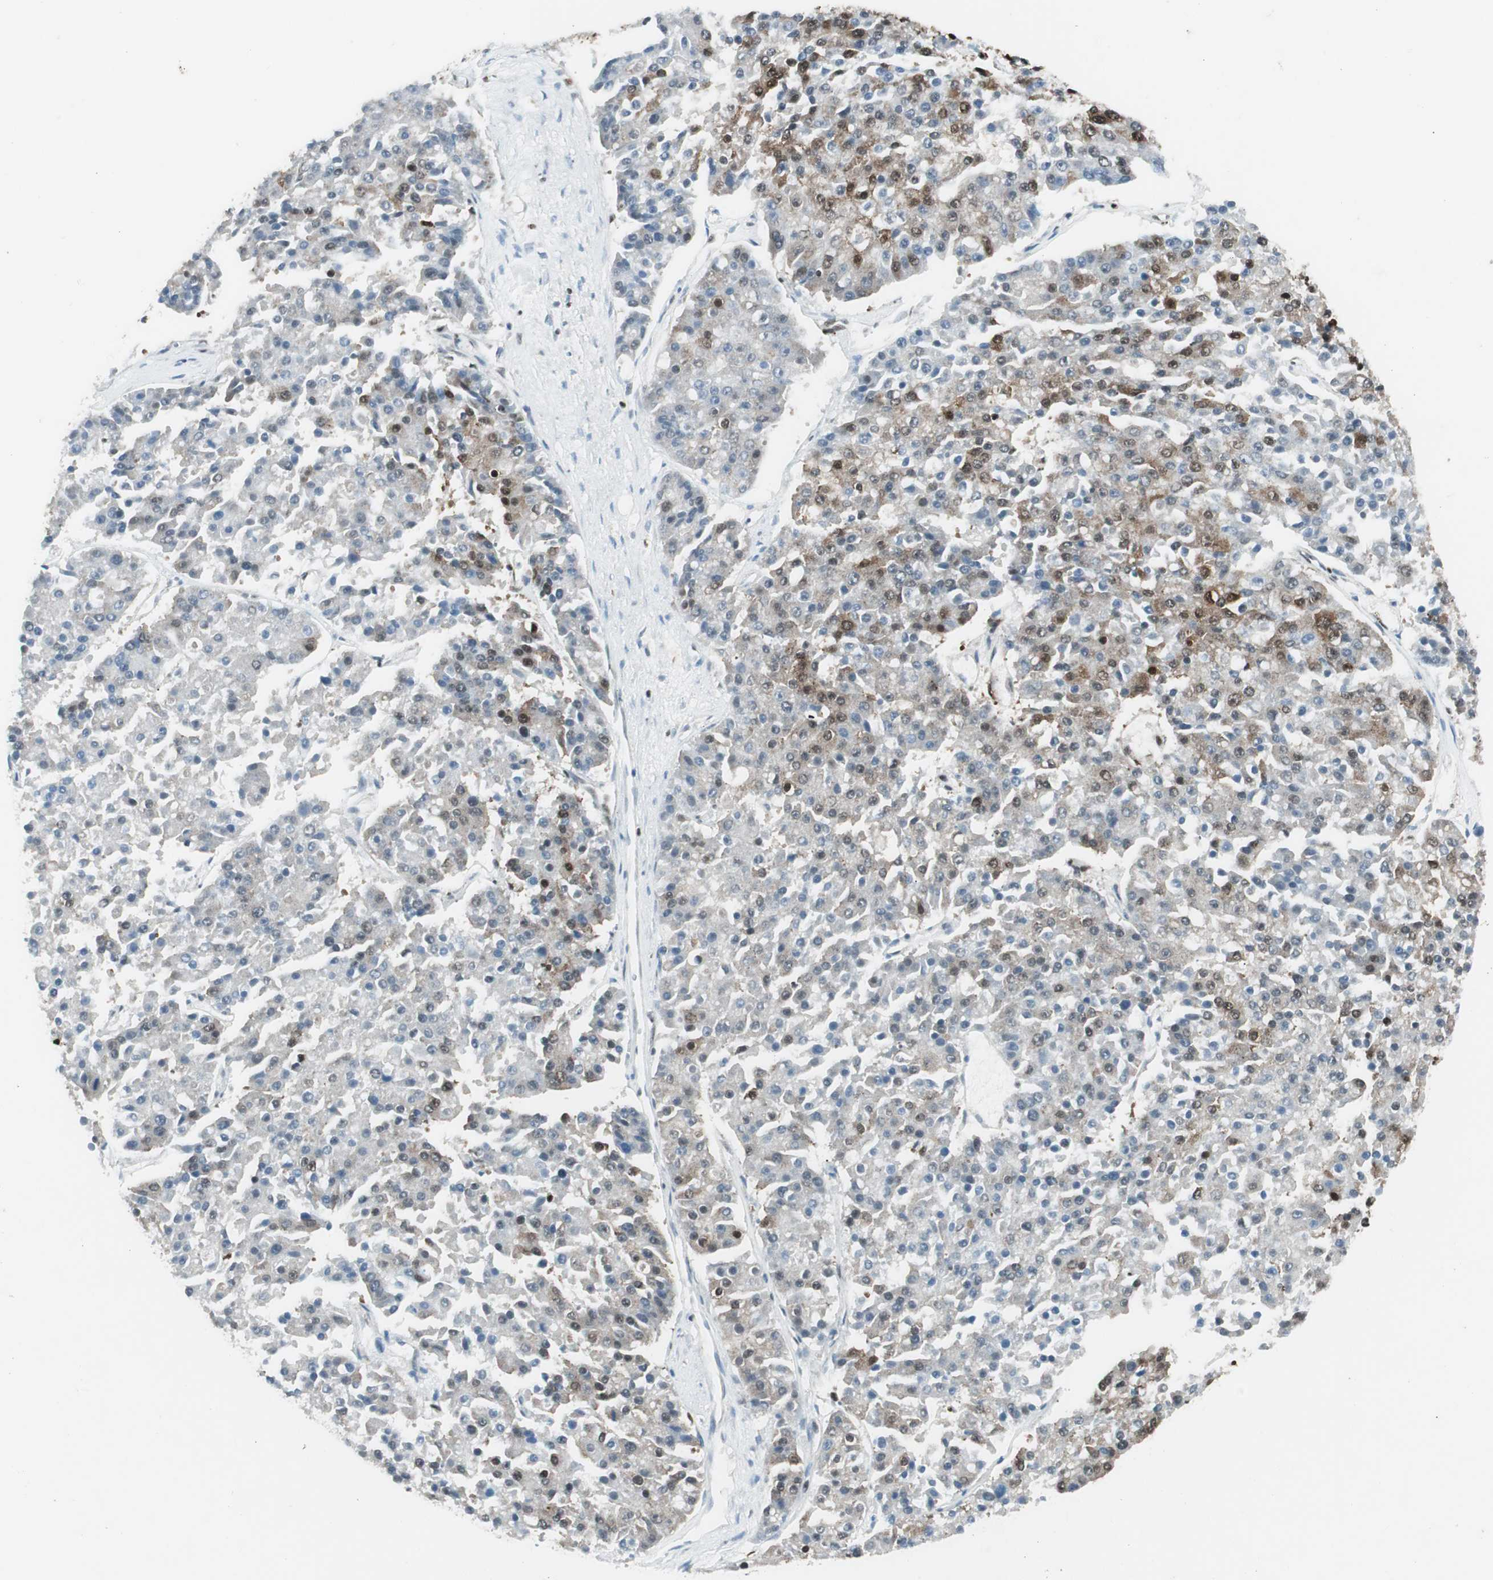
{"staining": {"intensity": "moderate", "quantity": "25%-75%", "location": "cytoplasmic/membranous,nuclear"}, "tissue": "pancreatic cancer", "cell_type": "Tumor cells", "image_type": "cancer", "snomed": [{"axis": "morphology", "description": "Adenocarcinoma, NOS"}, {"axis": "topography", "description": "Pancreas"}], "caption": "Adenocarcinoma (pancreatic) stained with DAB (3,3'-diaminobenzidine) immunohistochemistry (IHC) demonstrates medium levels of moderate cytoplasmic/membranous and nuclear positivity in about 25%-75% of tumor cells.", "gene": "EWSR1", "patient": {"sex": "male", "age": 50}}